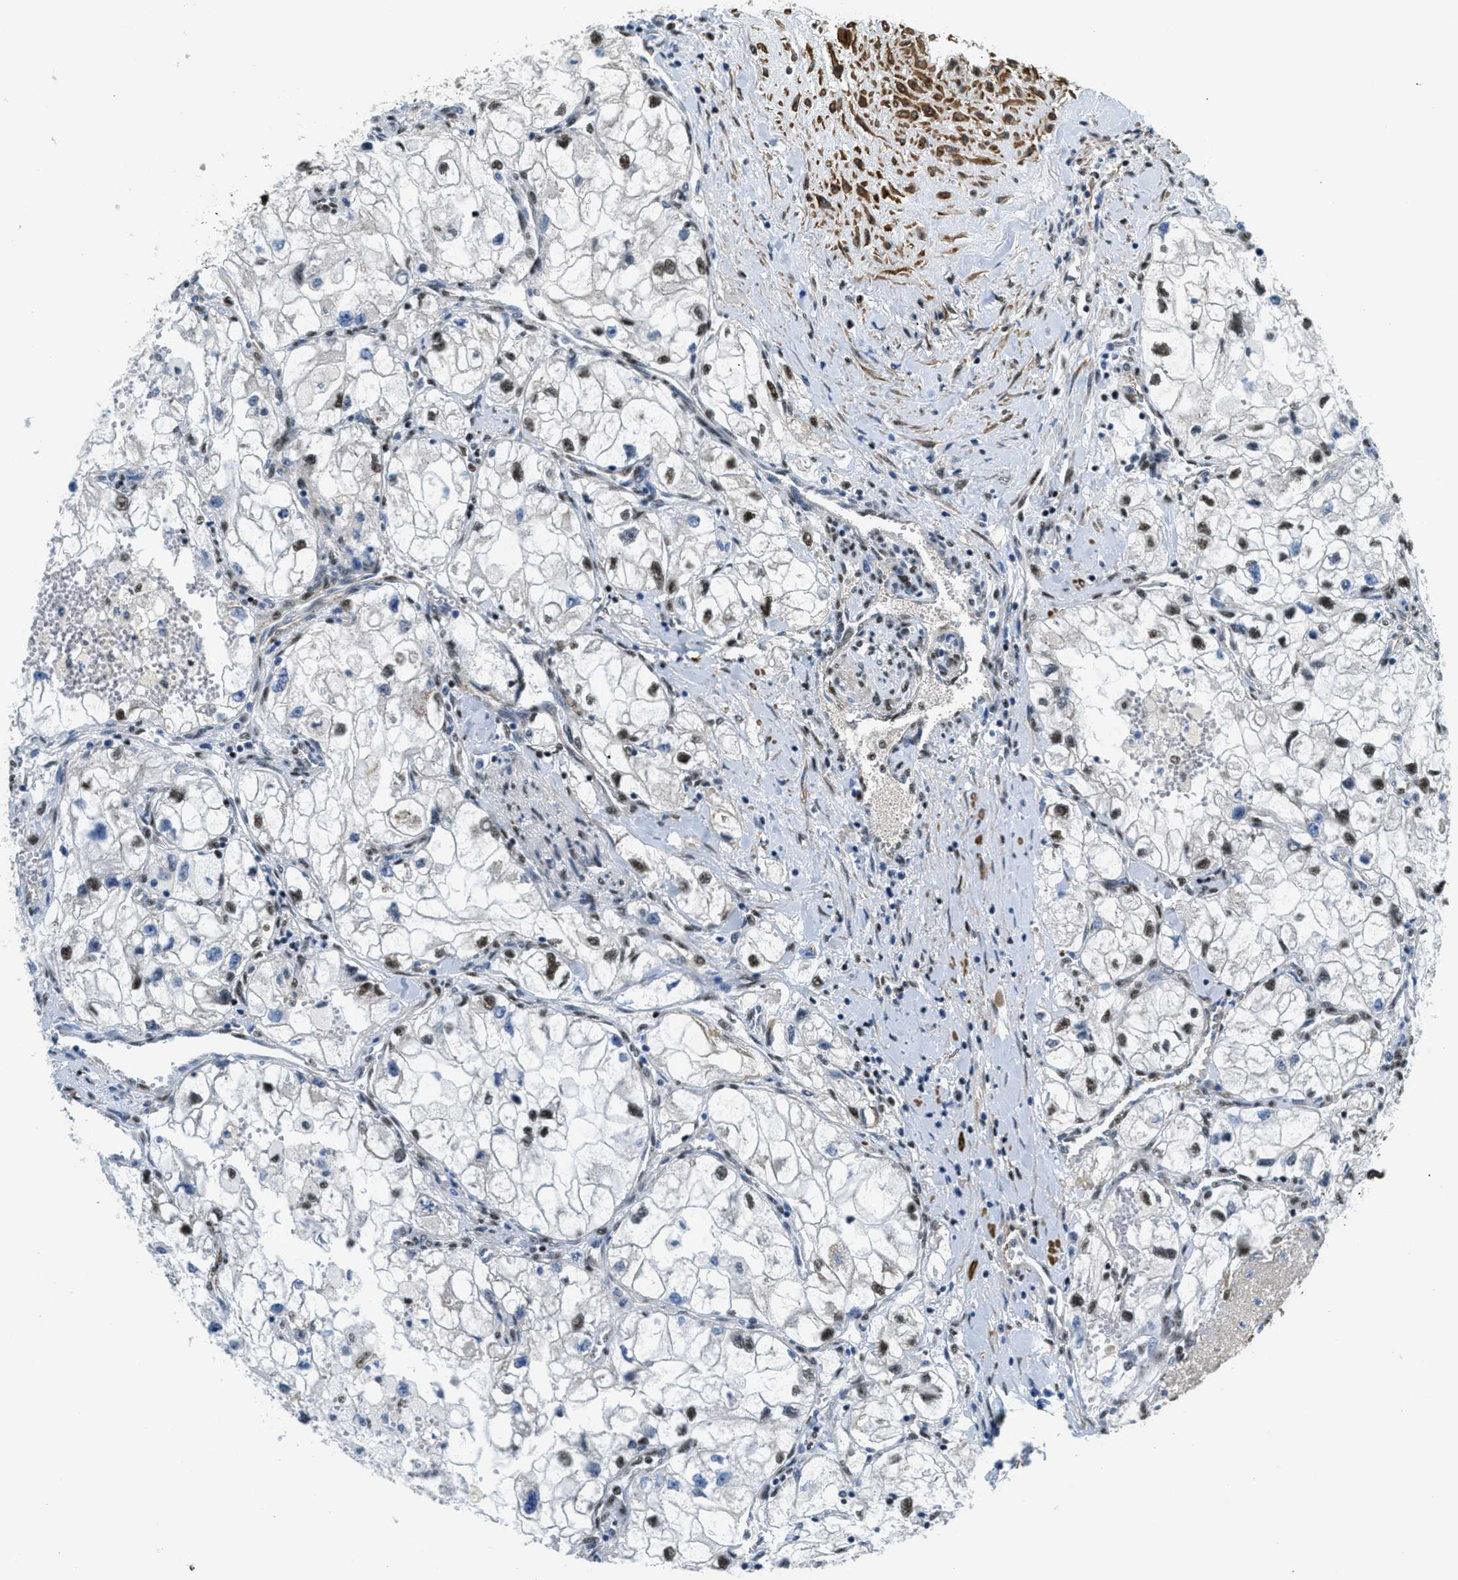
{"staining": {"intensity": "moderate", "quantity": "25%-75%", "location": "nuclear"}, "tissue": "renal cancer", "cell_type": "Tumor cells", "image_type": "cancer", "snomed": [{"axis": "morphology", "description": "Adenocarcinoma, NOS"}, {"axis": "topography", "description": "Kidney"}], "caption": "Immunohistochemistry (IHC) of renal cancer (adenocarcinoma) demonstrates medium levels of moderate nuclear staining in approximately 25%-75% of tumor cells.", "gene": "CFAP36", "patient": {"sex": "female", "age": 70}}